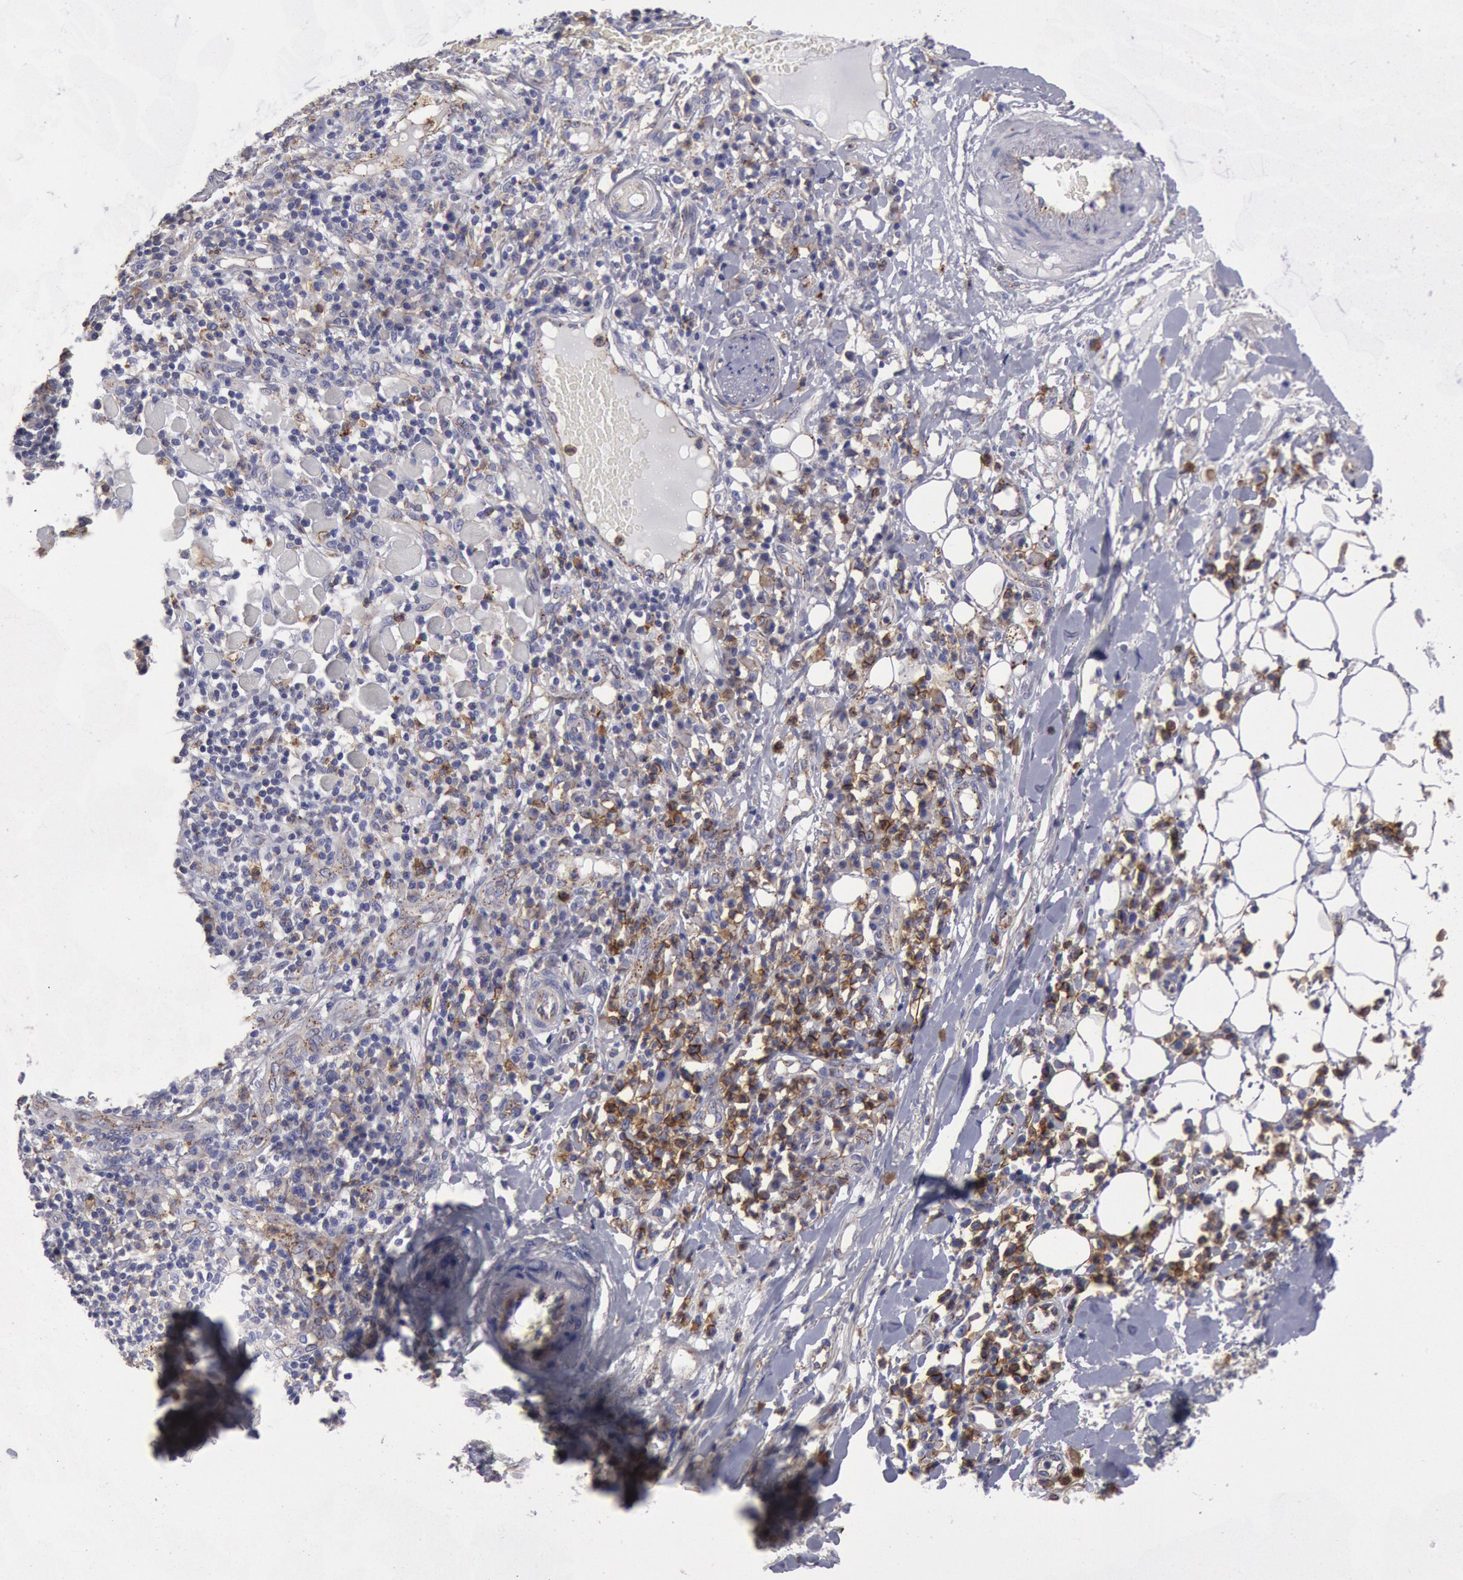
{"staining": {"intensity": "negative", "quantity": "none", "location": "none"}, "tissue": "skin cancer", "cell_type": "Tumor cells", "image_type": "cancer", "snomed": [{"axis": "morphology", "description": "Squamous cell carcinoma, NOS"}, {"axis": "topography", "description": "Skin"}], "caption": "Immunohistochemical staining of squamous cell carcinoma (skin) displays no significant expression in tumor cells. (Stains: DAB (3,3'-diaminobenzidine) immunohistochemistry (IHC) with hematoxylin counter stain, Microscopy: brightfield microscopy at high magnification).", "gene": "FLOT1", "patient": {"sex": "female", "age": 89}}